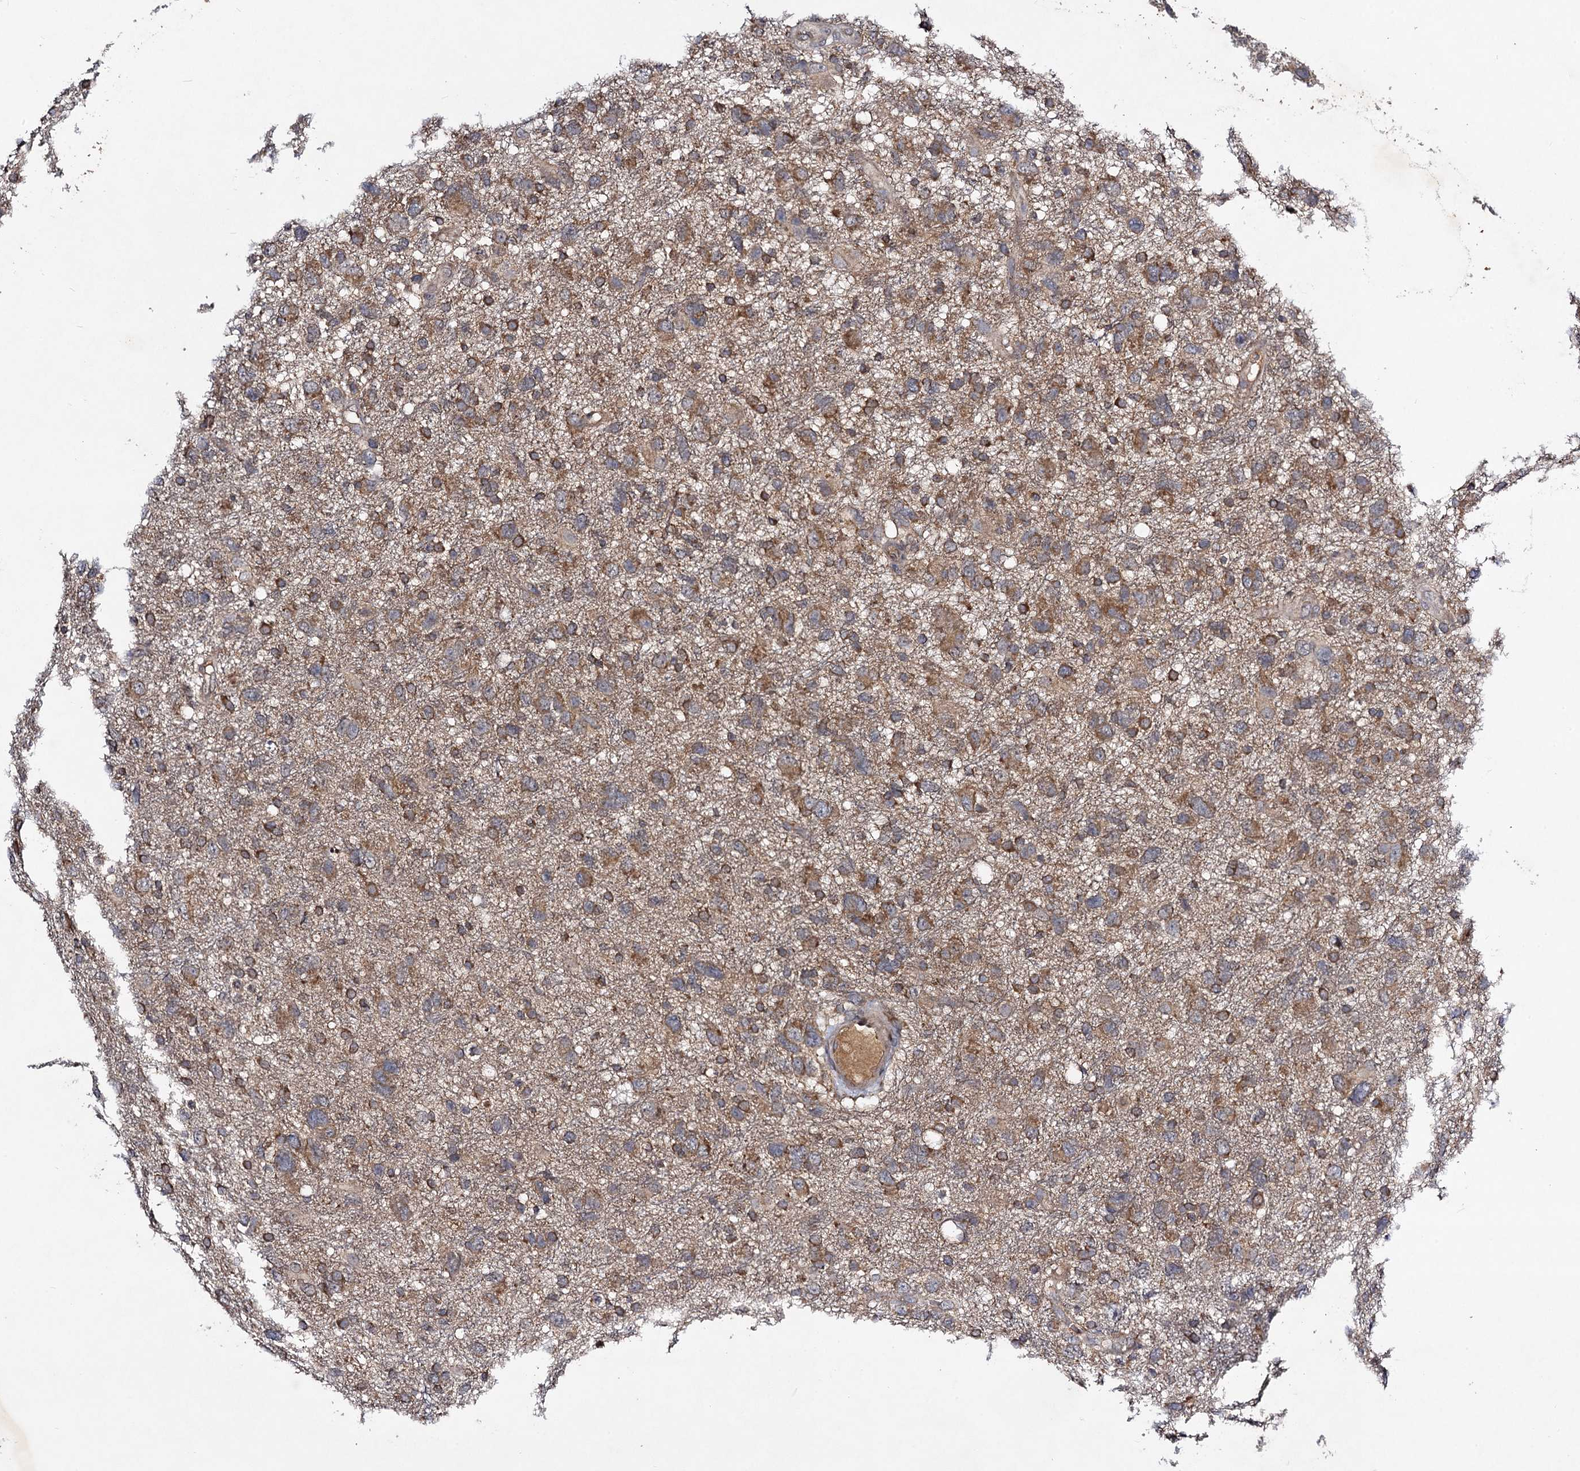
{"staining": {"intensity": "moderate", "quantity": ">75%", "location": "cytoplasmic/membranous"}, "tissue": "glioma", "cell_type": "Tumor cells", "image_type": "cancer", "snomed": [{"axis": "morphology", "description": "Glioma, malignant, High grade"}, {"axis": "topography", "description": "Brain"}], "caption": "This histopathology image reveals immunohistochemistry (IHC) staining of human glioma, with medium moderate cytoplasmic/membranous staining in about >75% of tumor cells.", "gene": "VPS37D", "patient": {"sex": "male", "age": 61}}